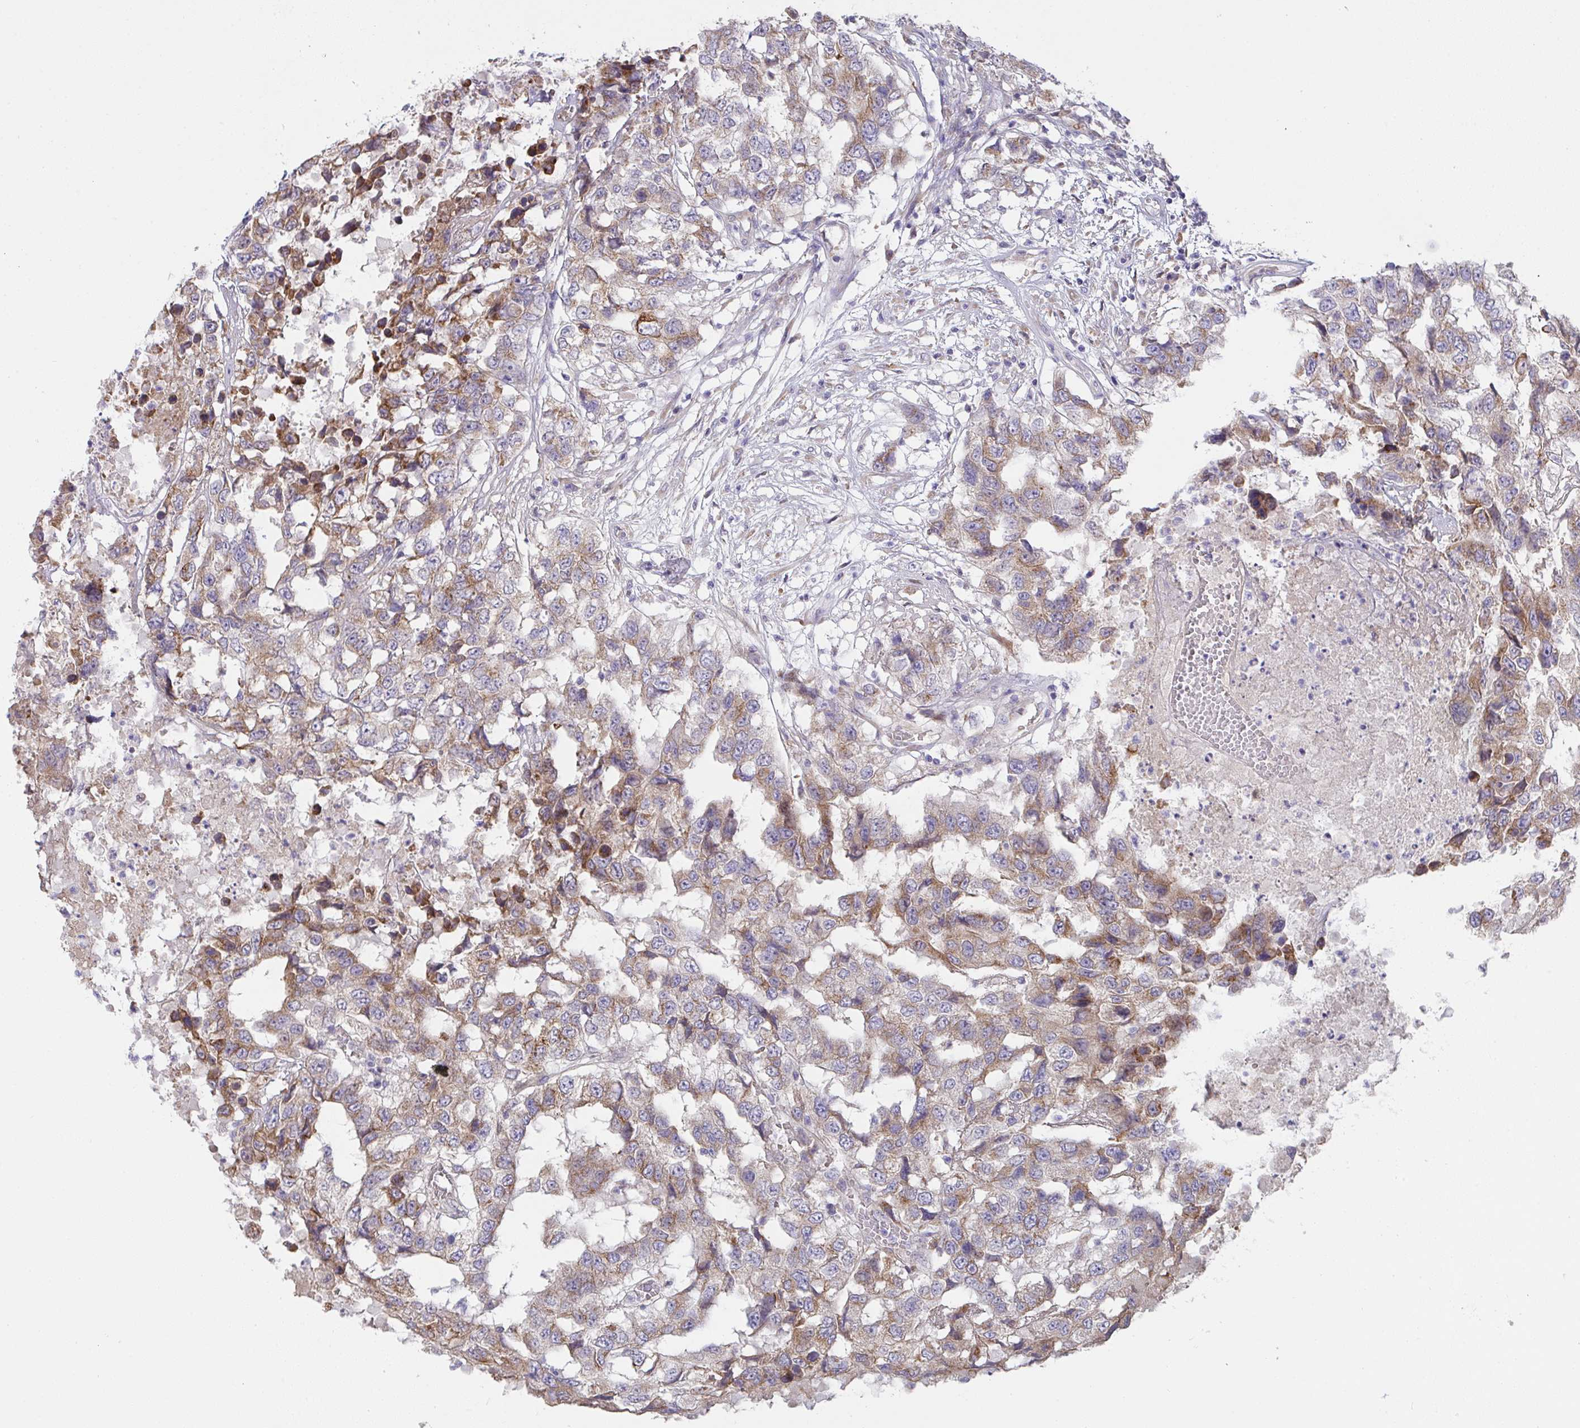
{"staining": {"intensity": "weak", "quantity": "25%-75%", "location": "cytoplasmic/membranous"}, "tissue": "testis cancer", "cell_type": "Tumor cells", "image_type": "cancer", "snomed": [{"axis": "morphology", "description": "Carcinoma, Embryonal, NOS"}, {"axis": "topography", "description": "Testis"}], "caption": "DAB immunohistochemical staining of testis cancer (embryonal carcinoma) reveals weak cytoplasmic/membranous protein positivity in about 25%-75% of tumor cells. (Stains: DAB (3,3'-diaminobenzidine) in brown, nuclei in blue, Microscopy: brightfield microscopy at high magnification).", "gene": "MIA3", "patient": {"sex": "male", "age": 83}}